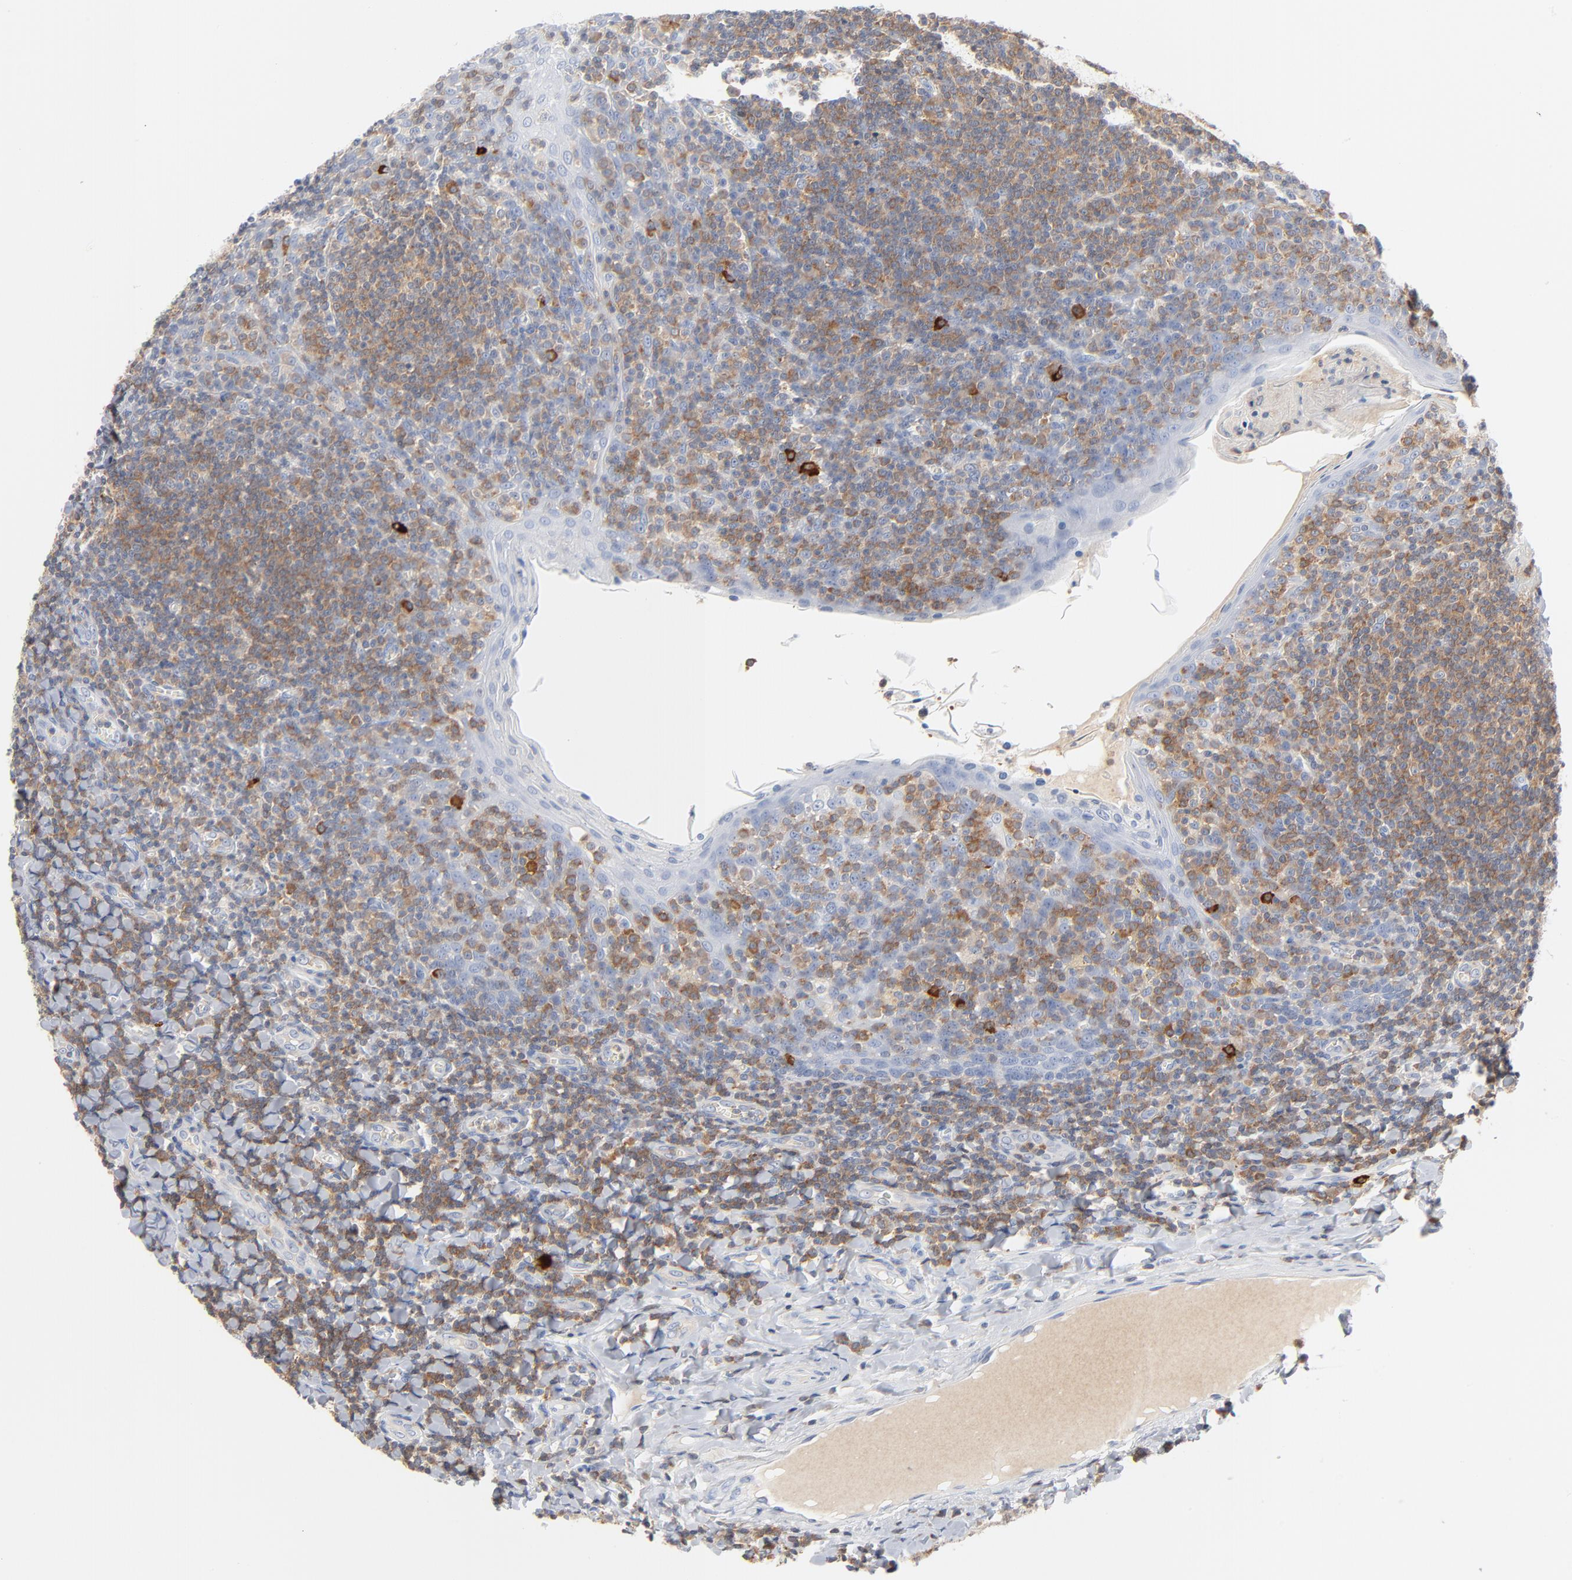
{"staining": {"intensity": "moderate", "quantity": ">75%", "location": "cytoplasmic/membranous"}, "tissue": "tonsil", "cell_type": "Germinal center cells", "image_type": "normal", "snomed": [{"axis": "morphology", "description": "Normal tissue, NOS"}, {"axis": "topography", "description": "Tonsil"}], "caption": "A brown stain shows moderate cytoplasmic/membranous expression of a protein in germinal center cells of benign human tonsil. (DAB = brown stain, brightfield microscopy at high magnification).", "gene": "PTK2B", "patient": {"sex": "male", "age": 31}}